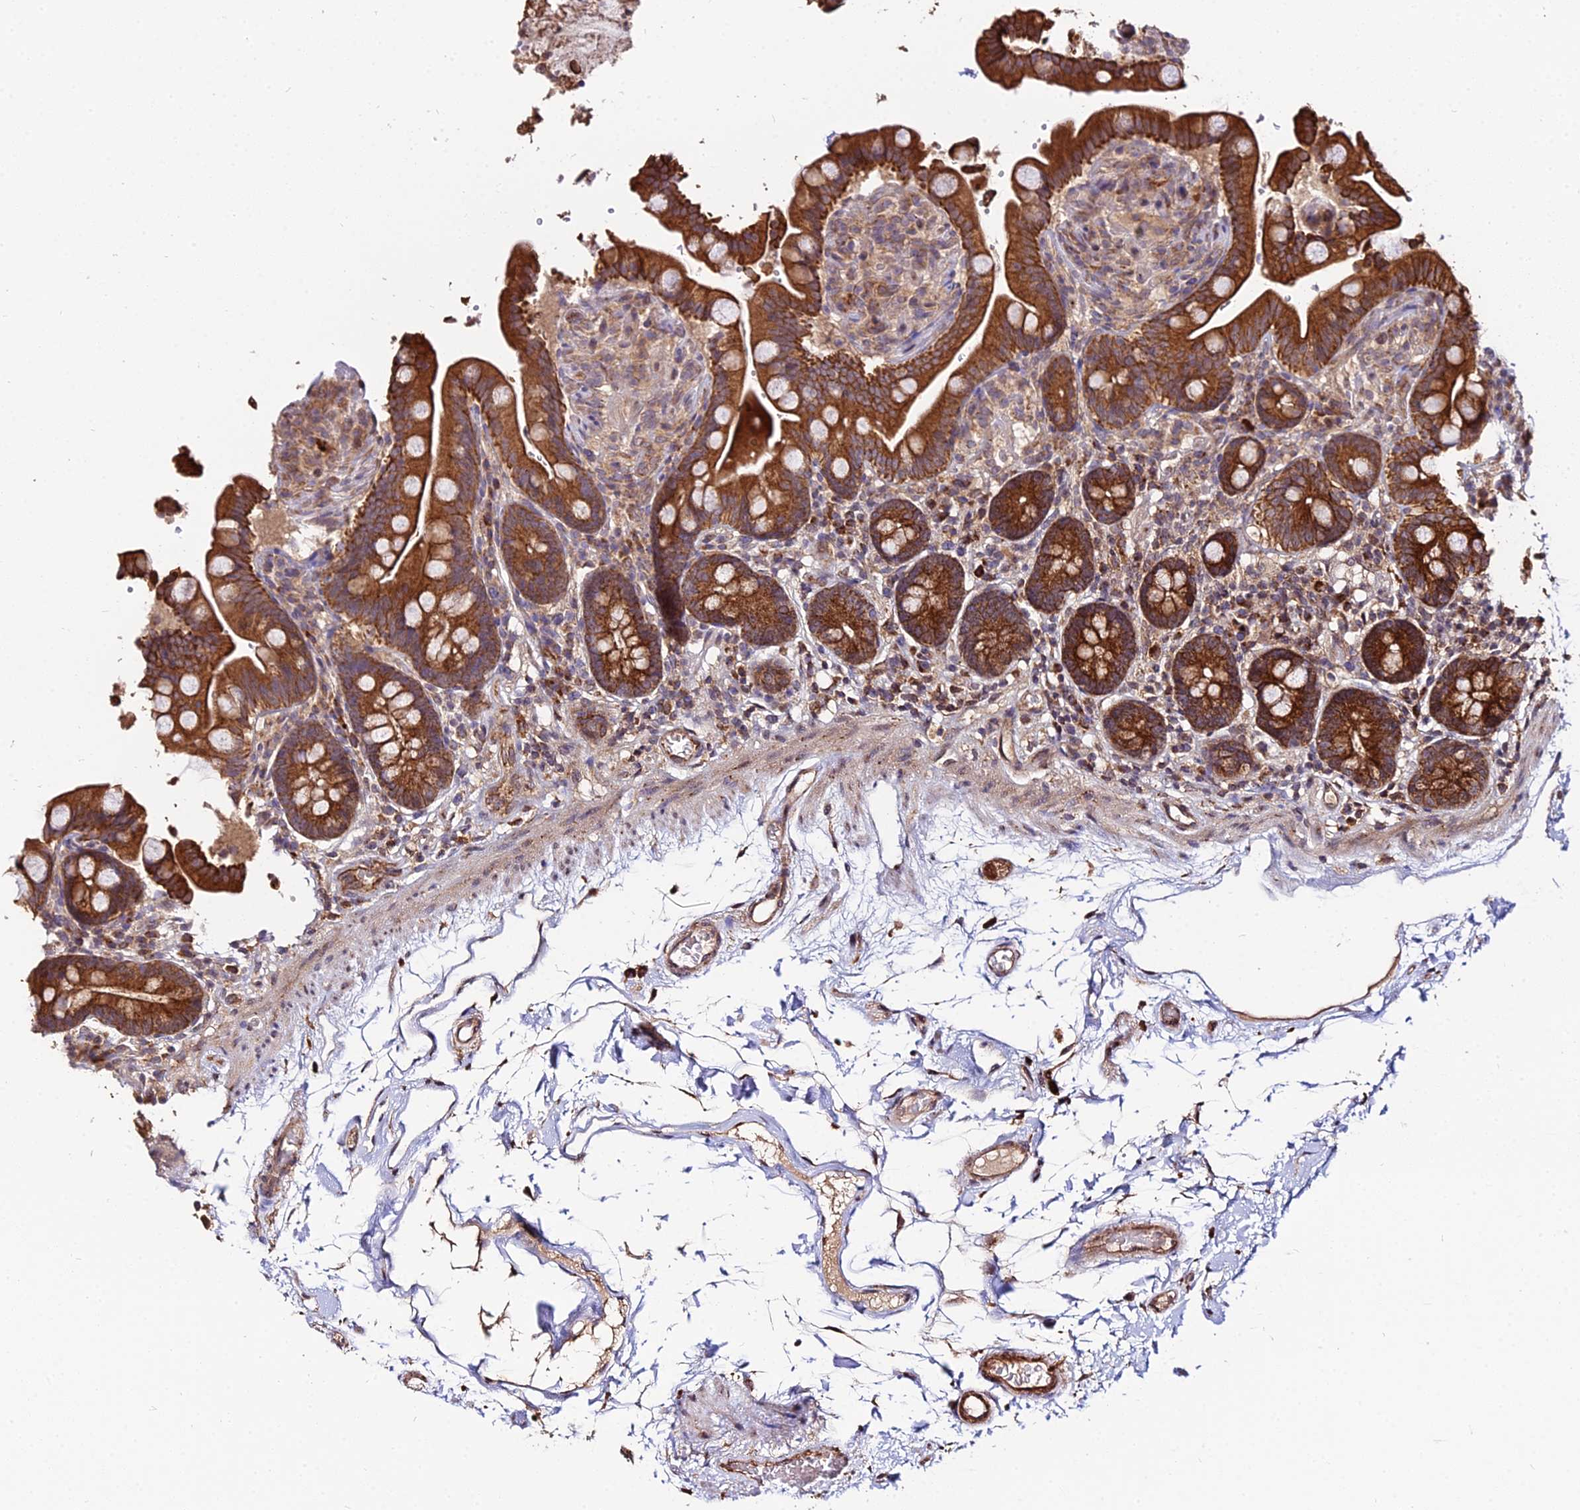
{"staining": {"intensity": "moderate", "quantity": ">75%", "location": "cytoplasmic/membranous"}, "tissue": "colon", "cell_type": "Endothelial cells", "image_type": "normal", "snomed": [{"axis": "morphology", "description": "Normal tissue, NOS"}, {"axis": "topography", "description": "Smooth muscle"}, {"axis": "topography", "description": "Colon"}], "caption": "Immunohistochemistry histopathology image of benign colon stained for a protein (brown), which shows medium levels of moderate cytoplasmic/membranous expression in approximately >75% of endothelial cells.", "gene": "ENSG00000258465", "patient": {"sex": "male", "age": 73}}